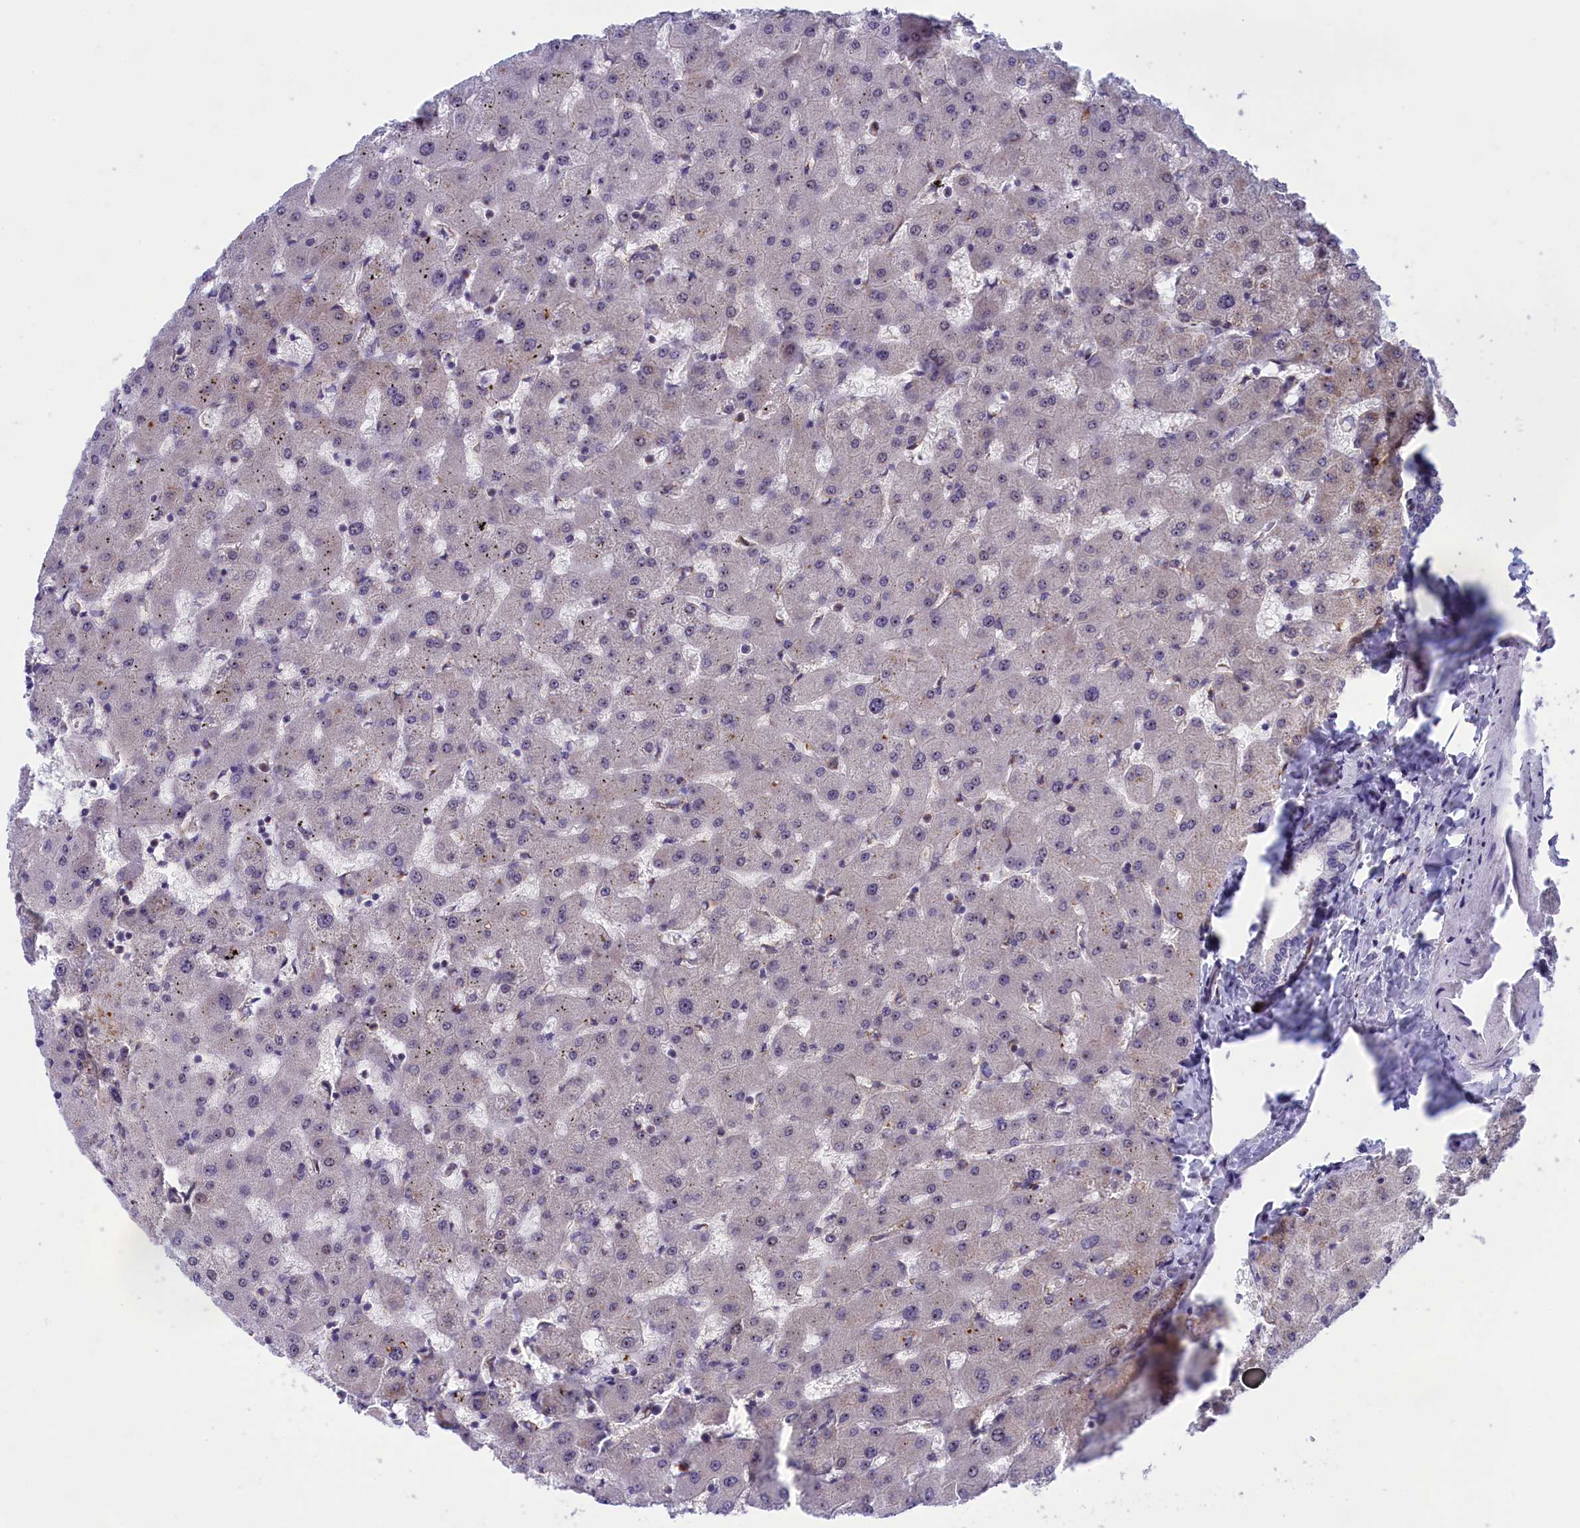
{"staining": {"intensity": "negative", "quantity": "none", "location": "none"}, "tissue": "liver", "cell_type": "Cholangiocytes", "image_type": "normal", "snomed": [{"axis": "morphology", "description": "Normal tissue, NOS"}, {"axis": "topography", "description": "Liver"}], "caption": "A high-resolution micrograph shows immunohistochemistry (IHC) staining of unremarkable liver, which reveals no significant positivity in cholangiocytes.", "gene": "MPND", "patient": {"sex": "female", "age": 63}}